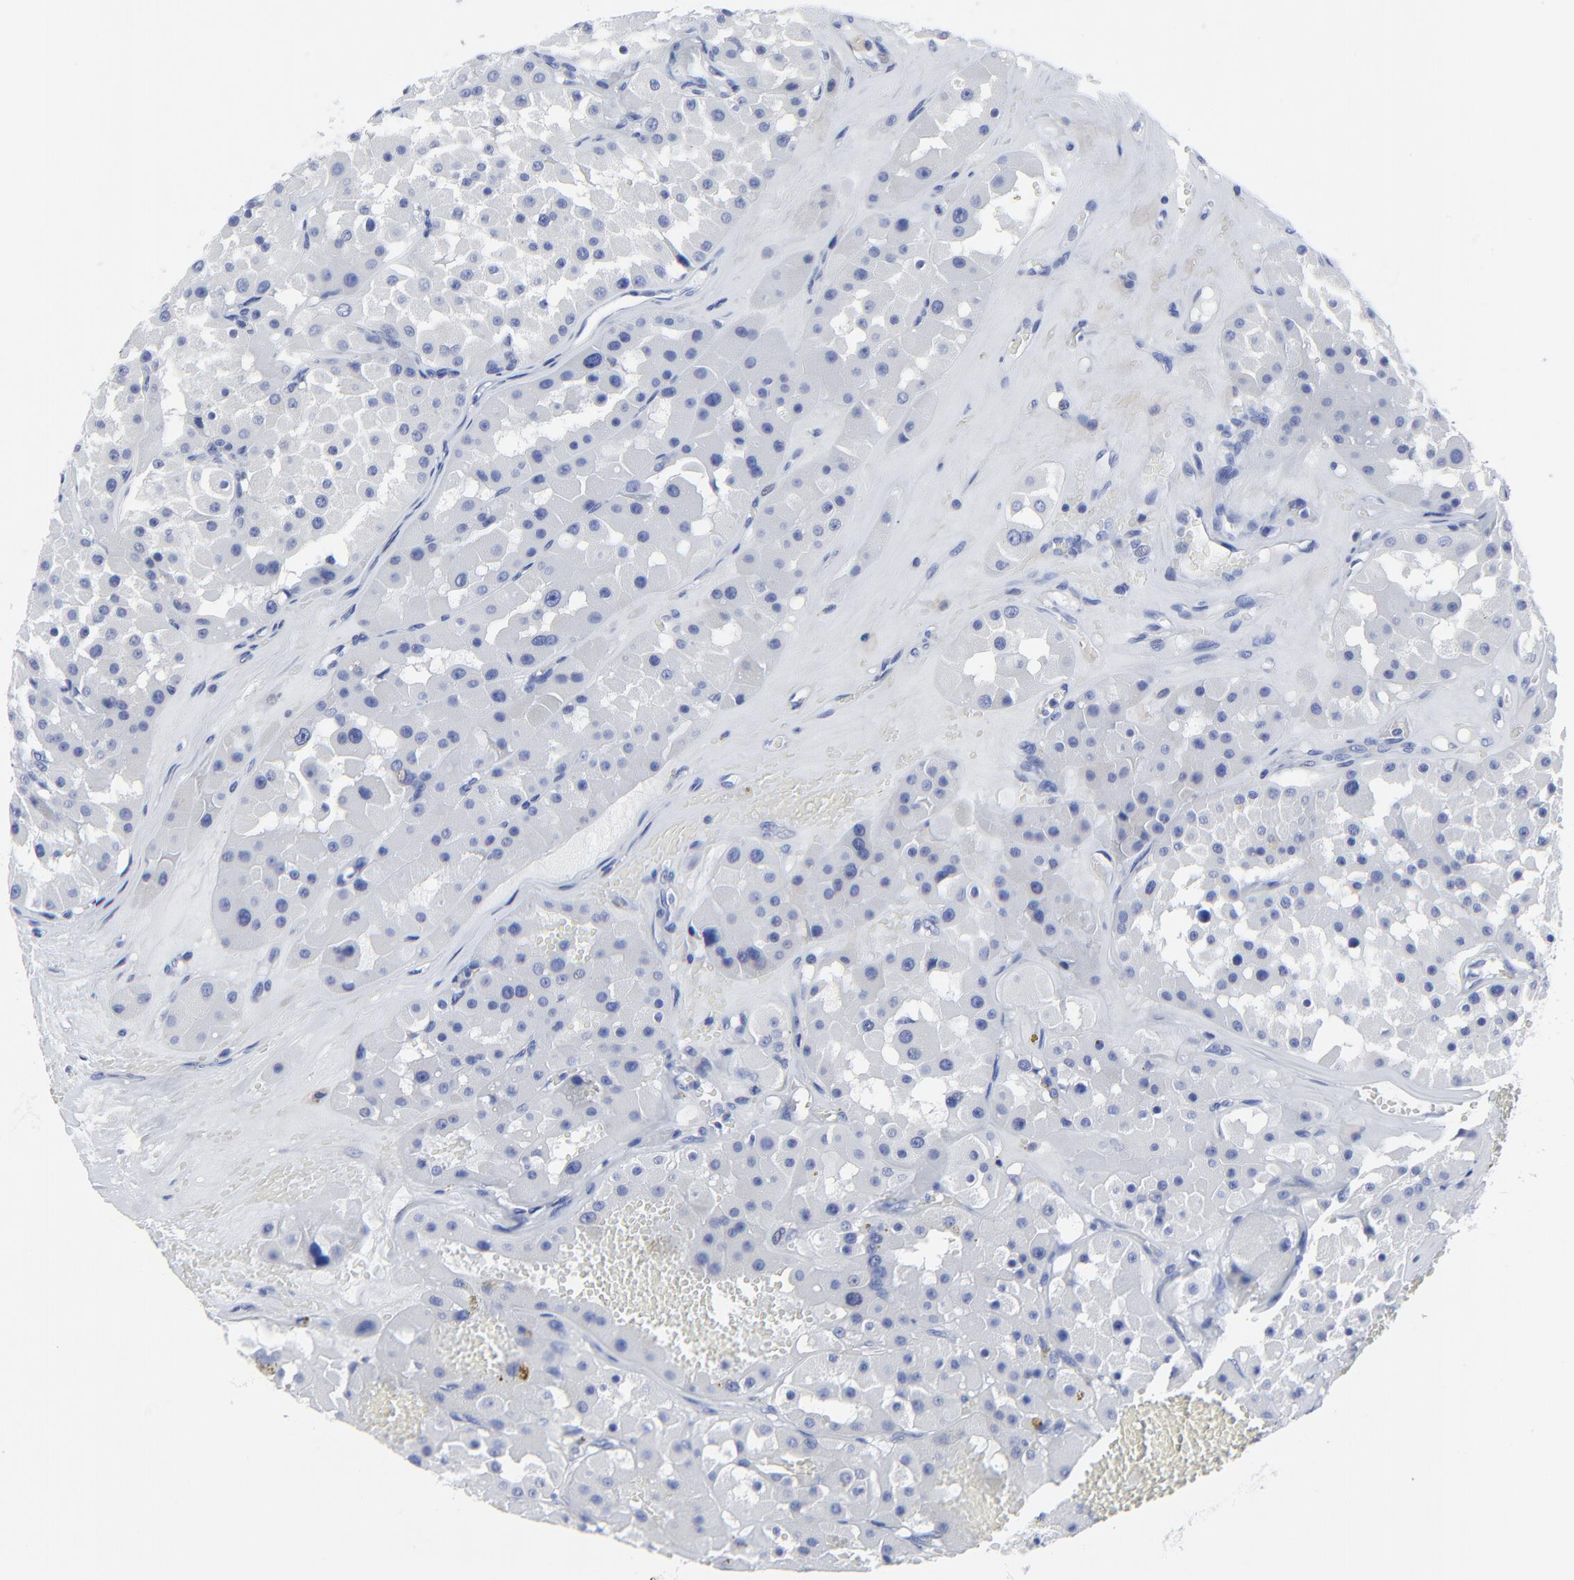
{"staining": {"intensity": "negative", "quantity": "none", "location": "none"}, "tissue": "renal cancer", "cell_type": "Tumor cells", "image_type": "cancer", "snomed": [{"axis": "morphology", "description": "Adenocarcinoma, uncertain malignant potential"}, {"axis": "topography", "description": "Kidney"}], "caption": "The immunohistochemistry histopathology image has no significant positivity in tumor cells of adenocarcinoma,  uncertain malignant potential (renal) tissue.", "gene": "PSD3", "patient": {"sex": "male", "age": 63}}